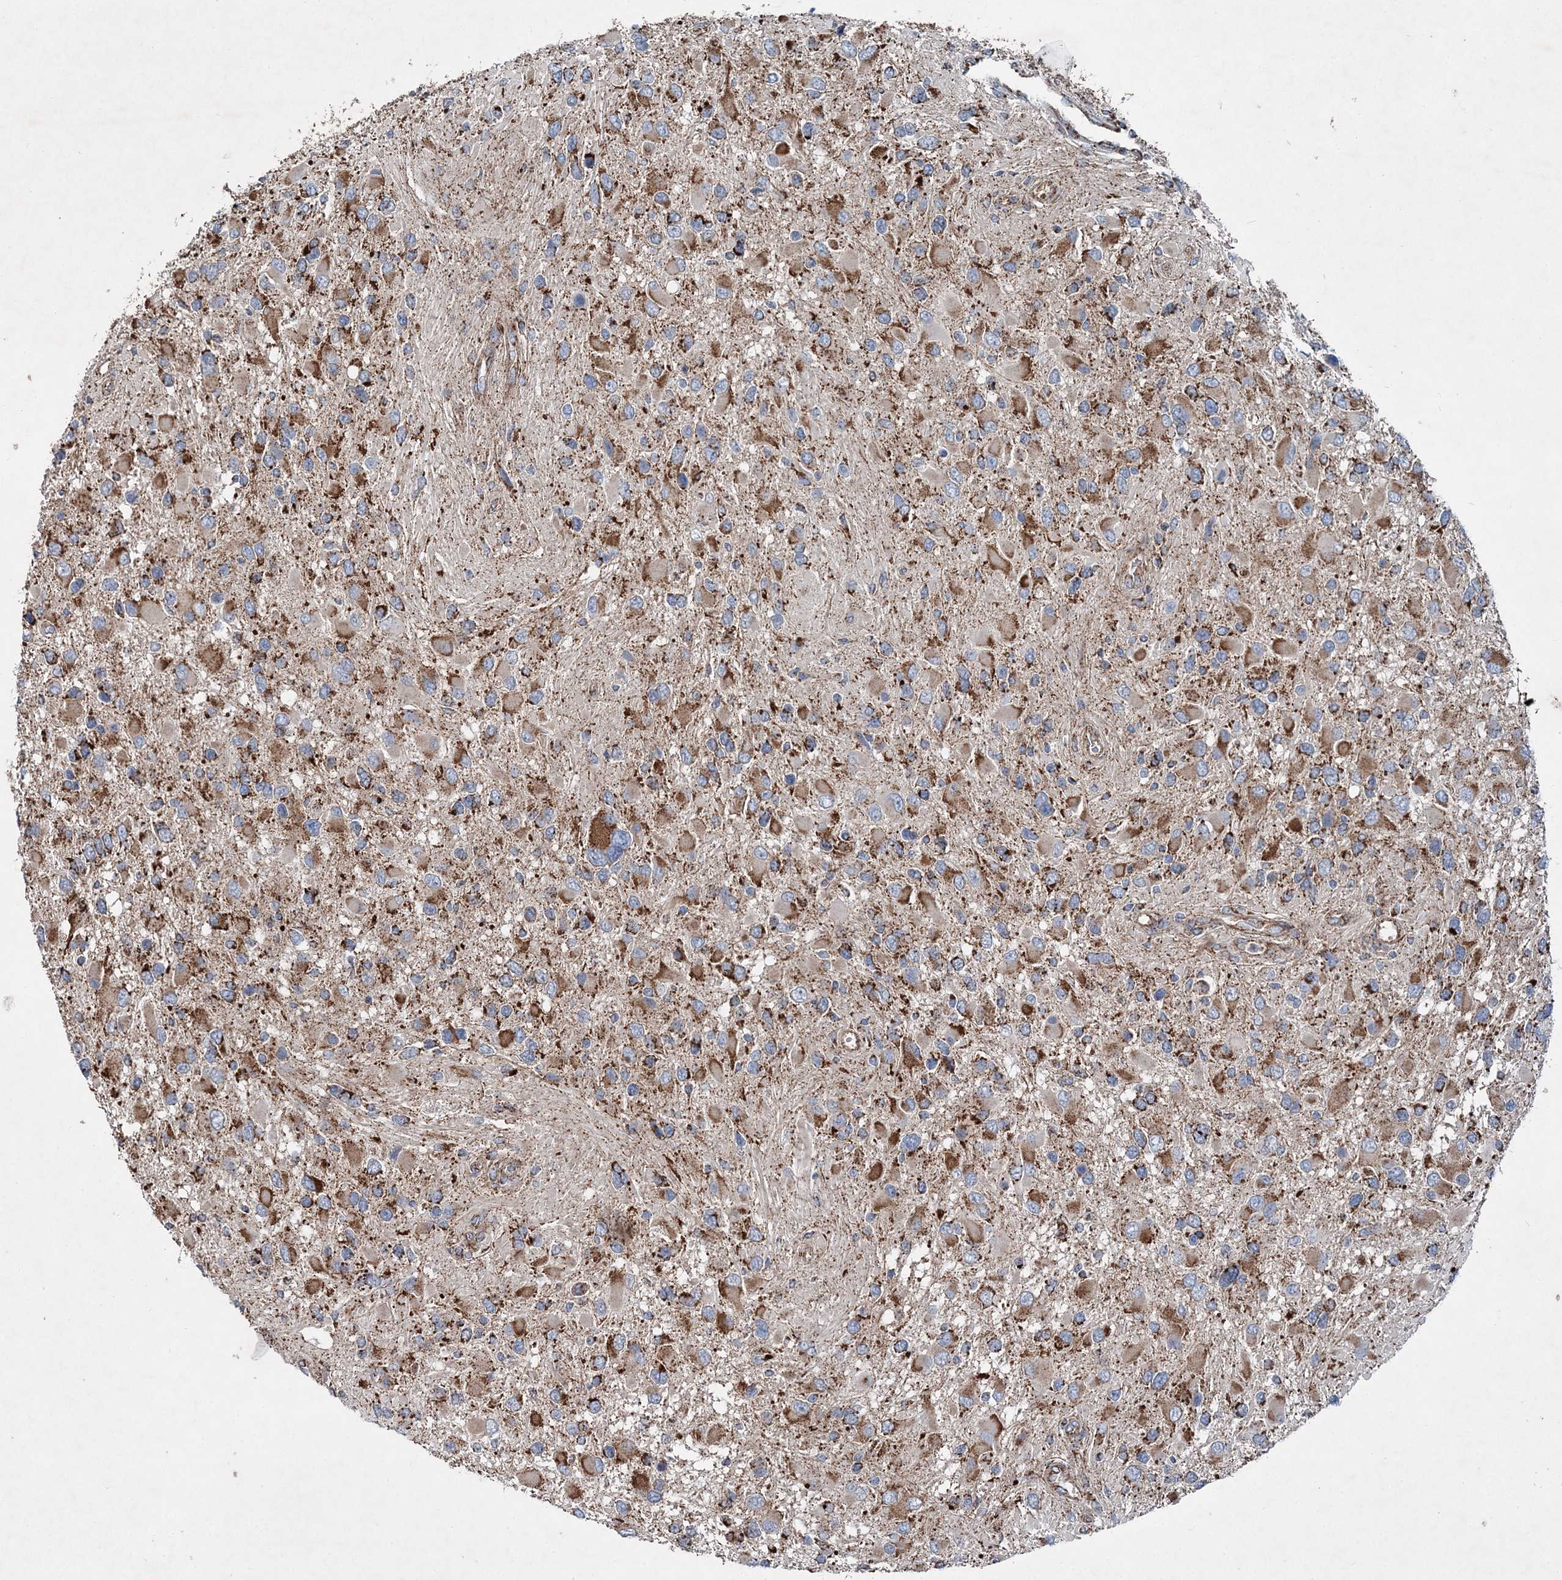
{"staining": {"intensity": "moderate", "quantity": ">75%", "location": "cytoplasmic/membranous"}, "tissue": "glioma", "cell_type": "Tumor cells", "image_type": "cancer", "snomed": [{"axis": "morphology", "description": "Glioma, malignant, High grade"}, {"axis": "topography", "description": "Brain"}], "caption": "Glioma stained for a protein (brown) reveals moderate cytoplasmic/membranous positive staining in about >75% of tumor cells.", "gene": "SPAG16", "patient": {"sex": "male", "age": 53}}